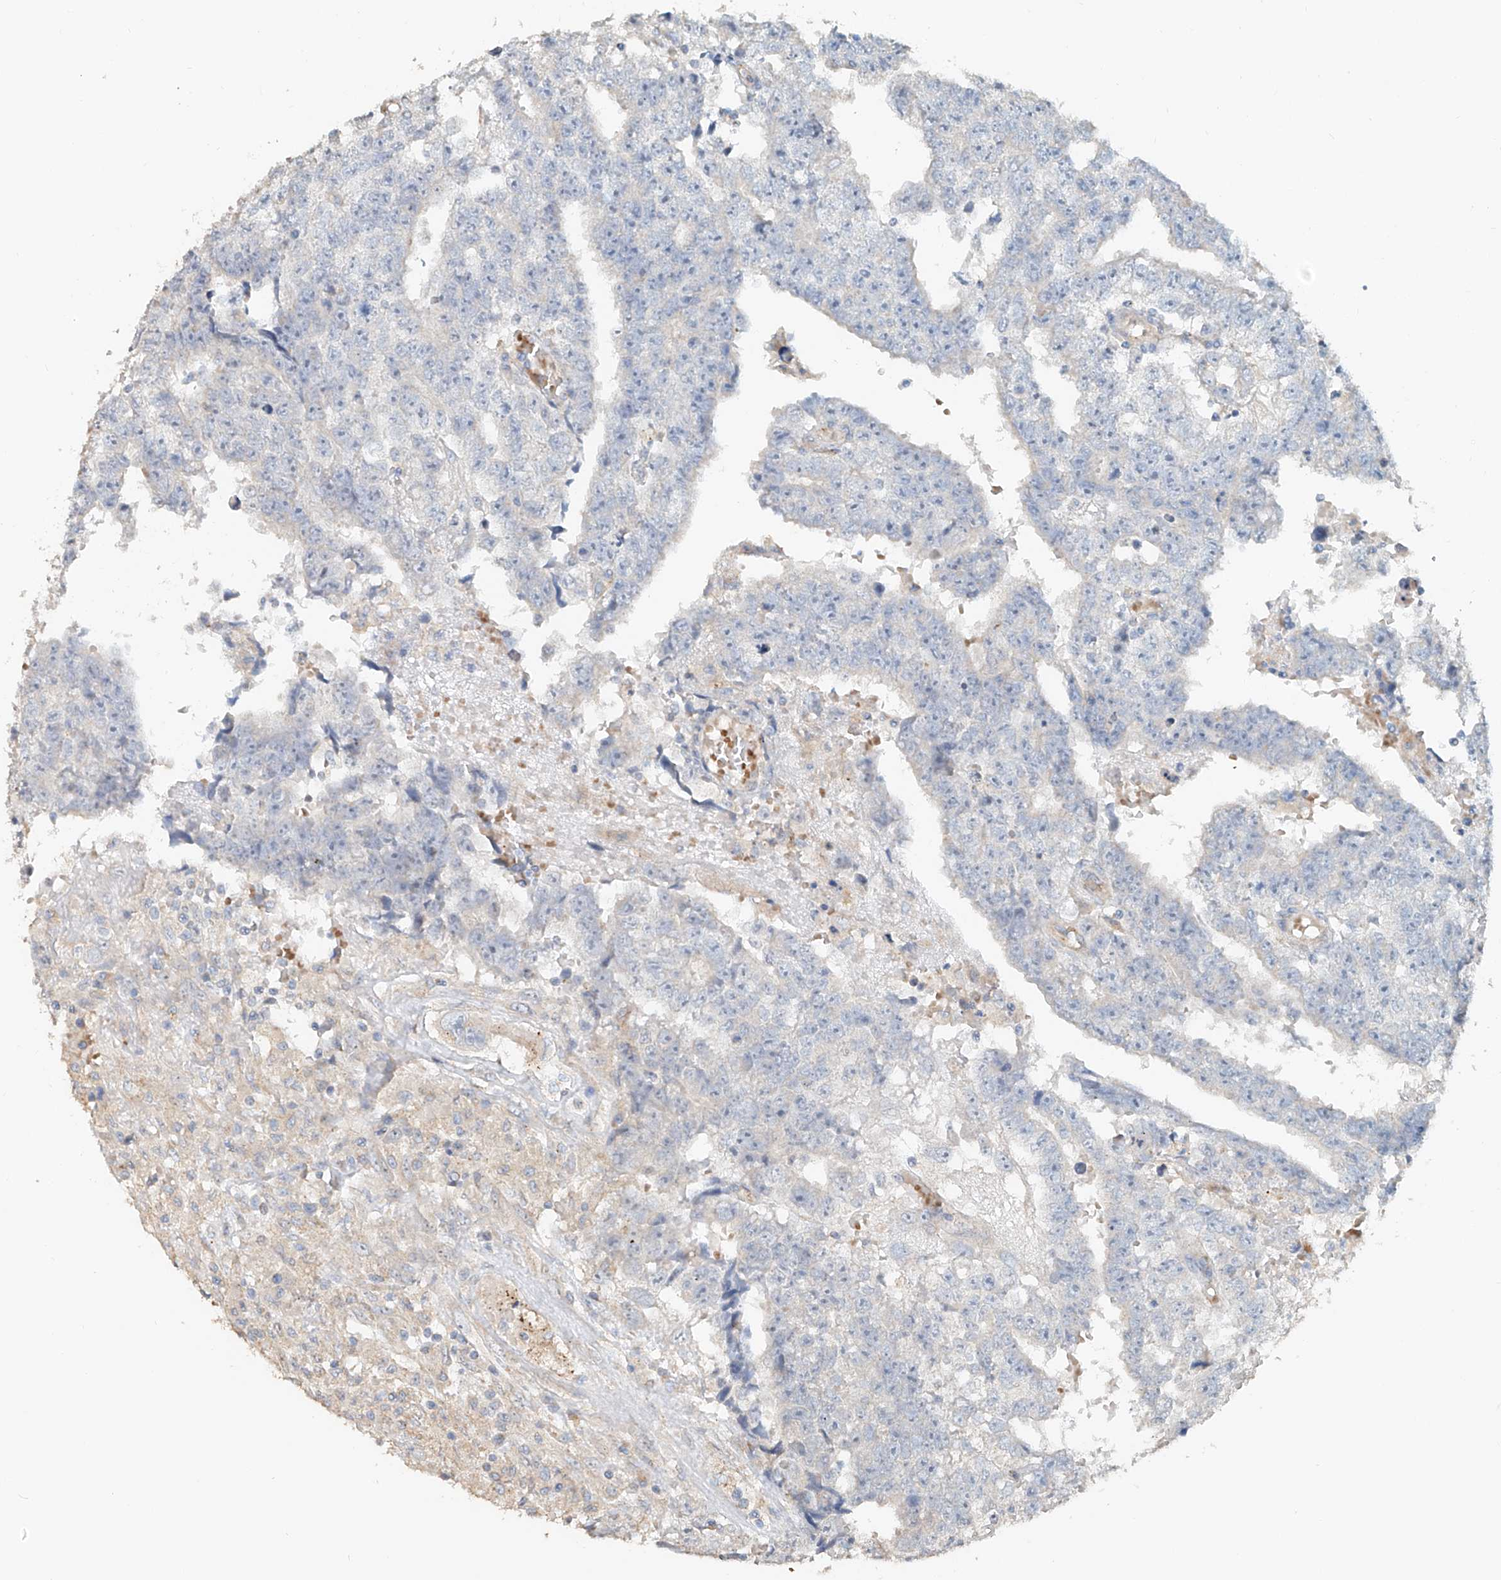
{"staining": {"intensity": "negative", "quantity": "none", "location": "none"}, "tissue": "testis cancer", "cell_type": "Tumor cells", "image_type": "cancer", "snomed": [{"axis": "morphology", "description": "Carcinoma, Embryonal, NOS"}, {"axis": "topography", "description": "Testis"}], "caption": "DAB (3,3'-diaminobenzidine) immunohistochemical staining of embryonal carcinoma (testis) displays no significant expression in tumor cells.", "gene": "TRIM47", "patient": {"sex": "male", "age": 25}}